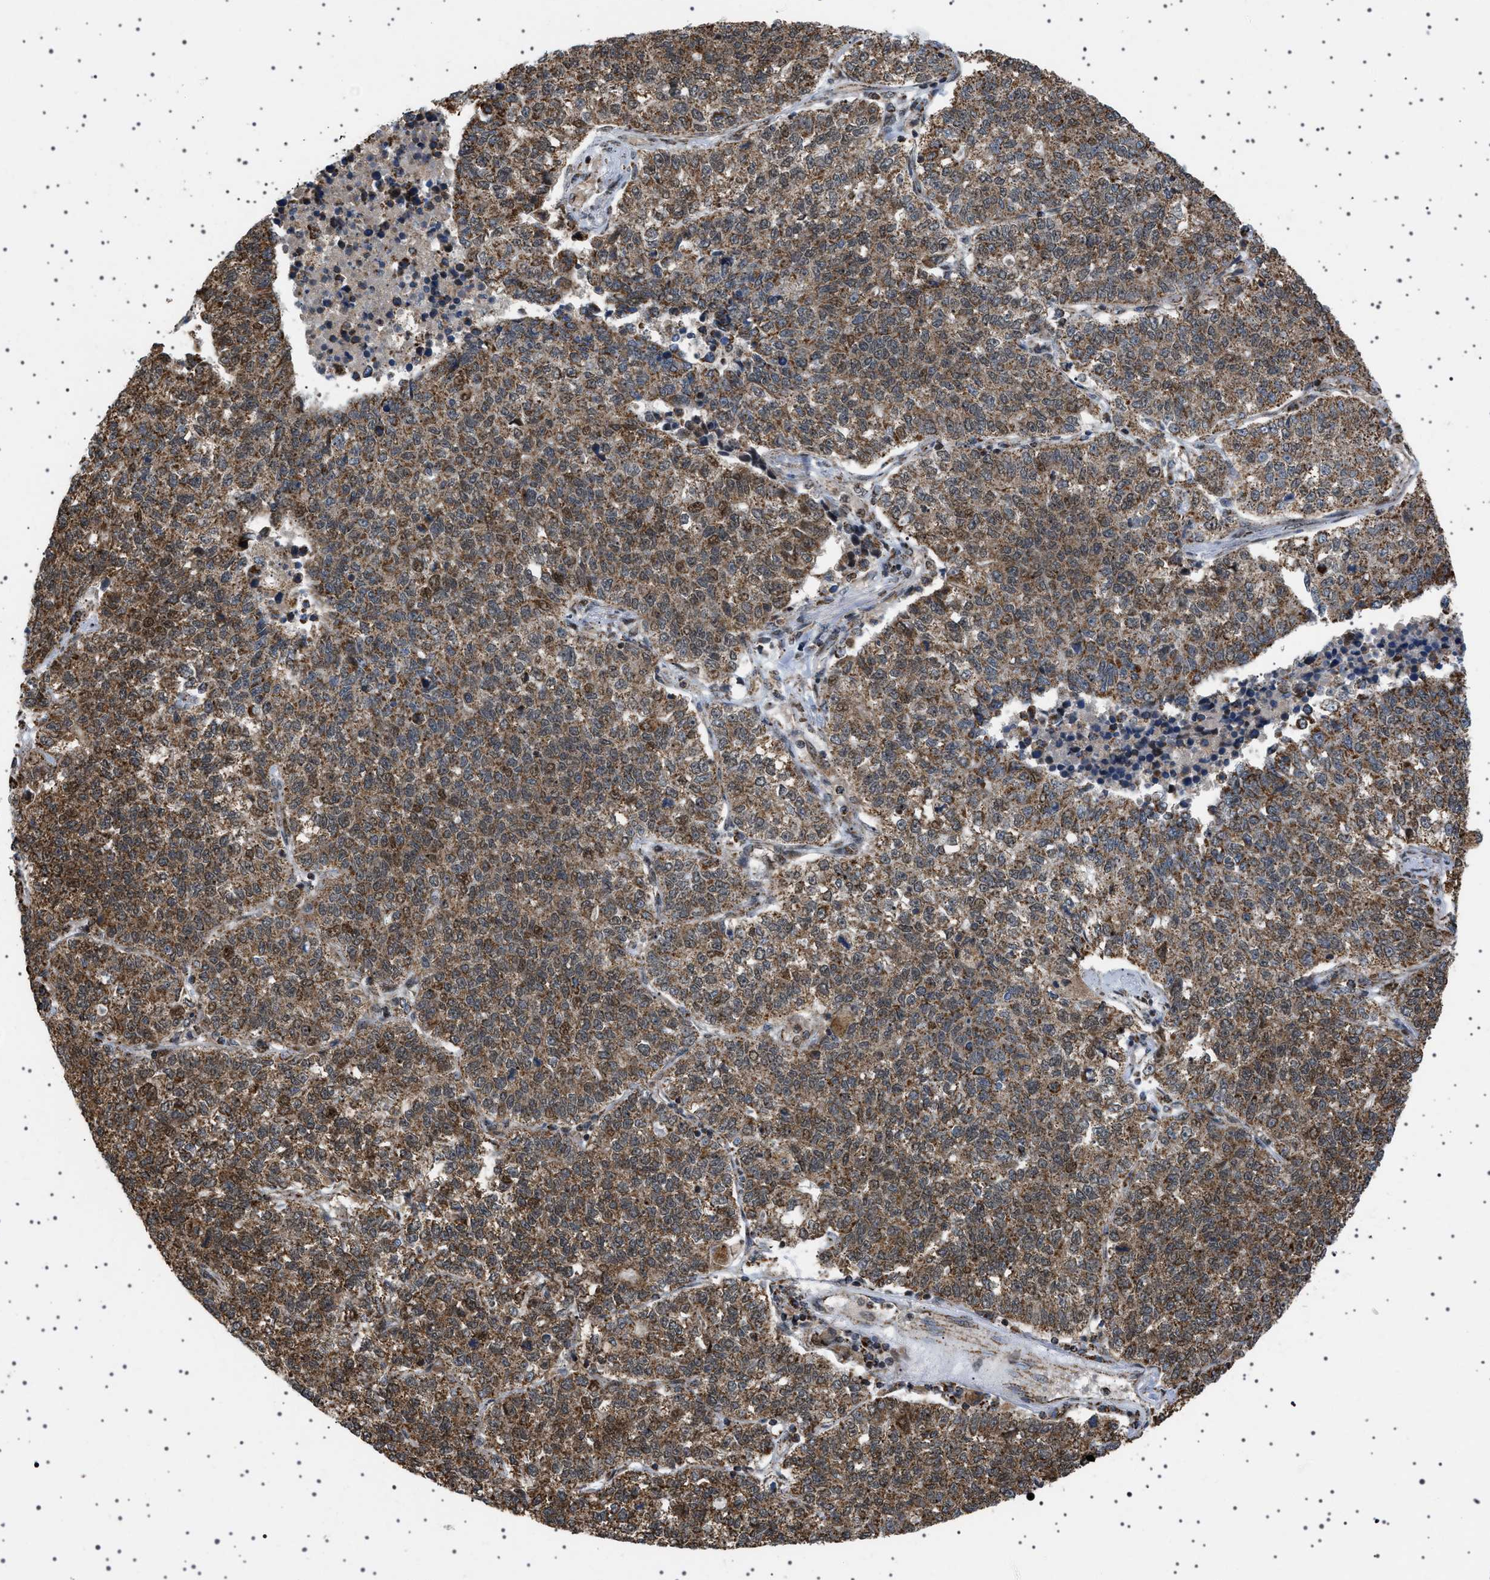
{"staining": {"intensity": "moderate", "quantity": ">75%", "location": "cytoplasmic/membranous"}, "tissue": "lung cancer", "cell_type": "Tumor cells", "image_type": "cancer", "snomed": [{"axis": "morphology", "description": "Adenocarcinoma, NOS"}, {"axis": "topography", "description": "Lung"}], "caption": "Lung cancer (adenocarcinoma) tissue exhibits moderate cytoplasmic/membranous staining in approximately >75% of tumor cells", "gene": "MELK", "patient": {"sex": "male", "age": 49}}